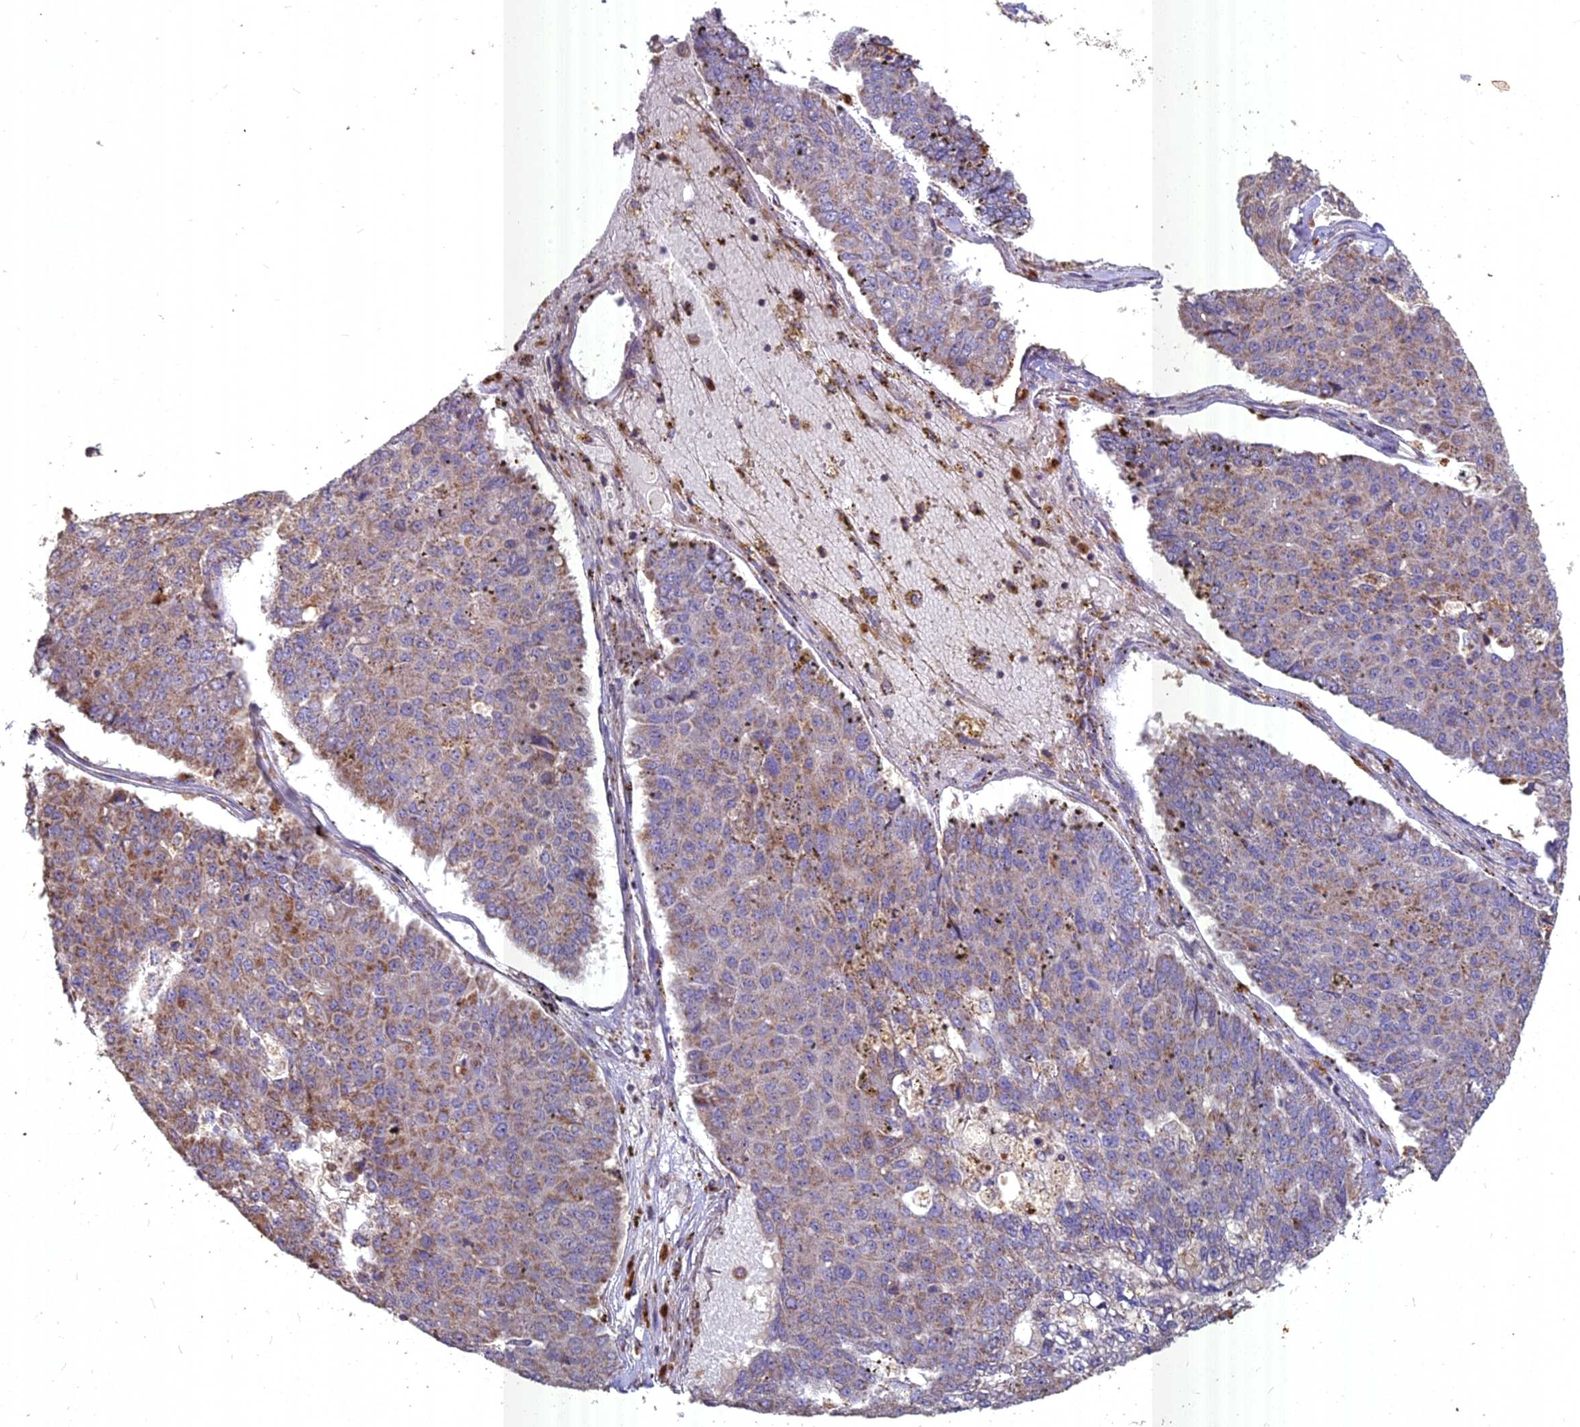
{"staining": {"intensity": "moderate", "quantity": ">75%", "location": "cytoplasmic/membranous"}, "tissue": "pancreatic cancer", "cell_type": "Tumor cells", "image_type": "cancer", "snomed": [{"axis": "morphology", "description": "Adenocarcinoma, NOS"}, {"axis": "topography", "description": "Pancreas"}], "caption": "Protein positivity by immunohistochemistry (IHC) shows moderate cytoplasmic/membranous staining in approximately >75% of tumor cells in adenocarcinoma (pancreatic).", "gene": "COX11", "patient": {"sex": "male", "age": 50}}